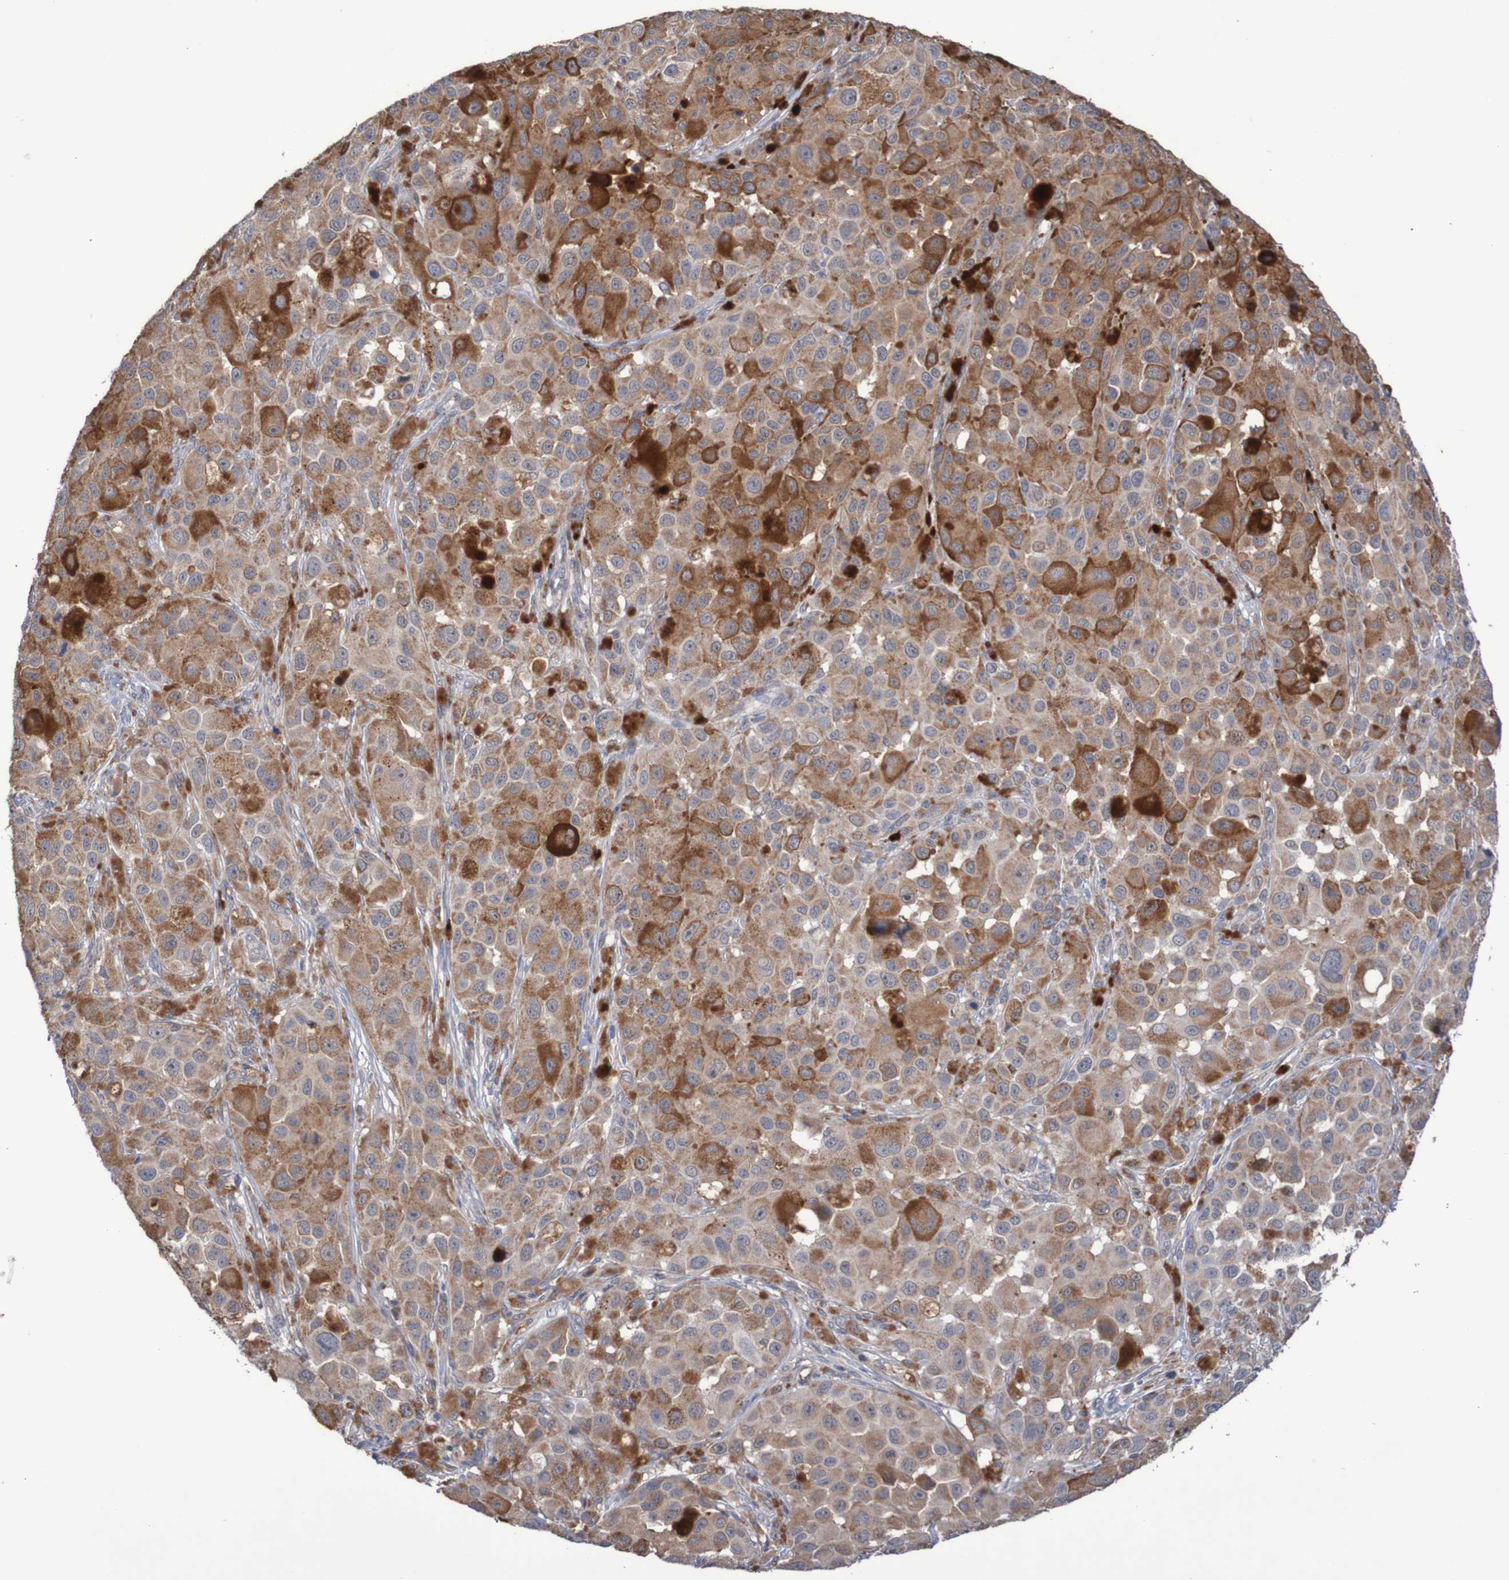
{"staining": {"intensity": "moderate", "quantity": ">75%", "location": "cytoplasmic/membranous"}, "tissue": "melanoma", "cell_type": "Tumor cells", "image_type": "cancer", "snomed": [{"axis": "morphology", "description": "Malignant melanoma, NOS"}, {"axis": "topography", "description": "Skin"}], "caption": "Immunohistochemical staining of human malignant melanoma displays medium levels of moderate cytoplasmic/membranous expression in approximately >75% of tumor cells.", "gene": "C3orf18", "patient": {"sex": "male", "age": 96}}